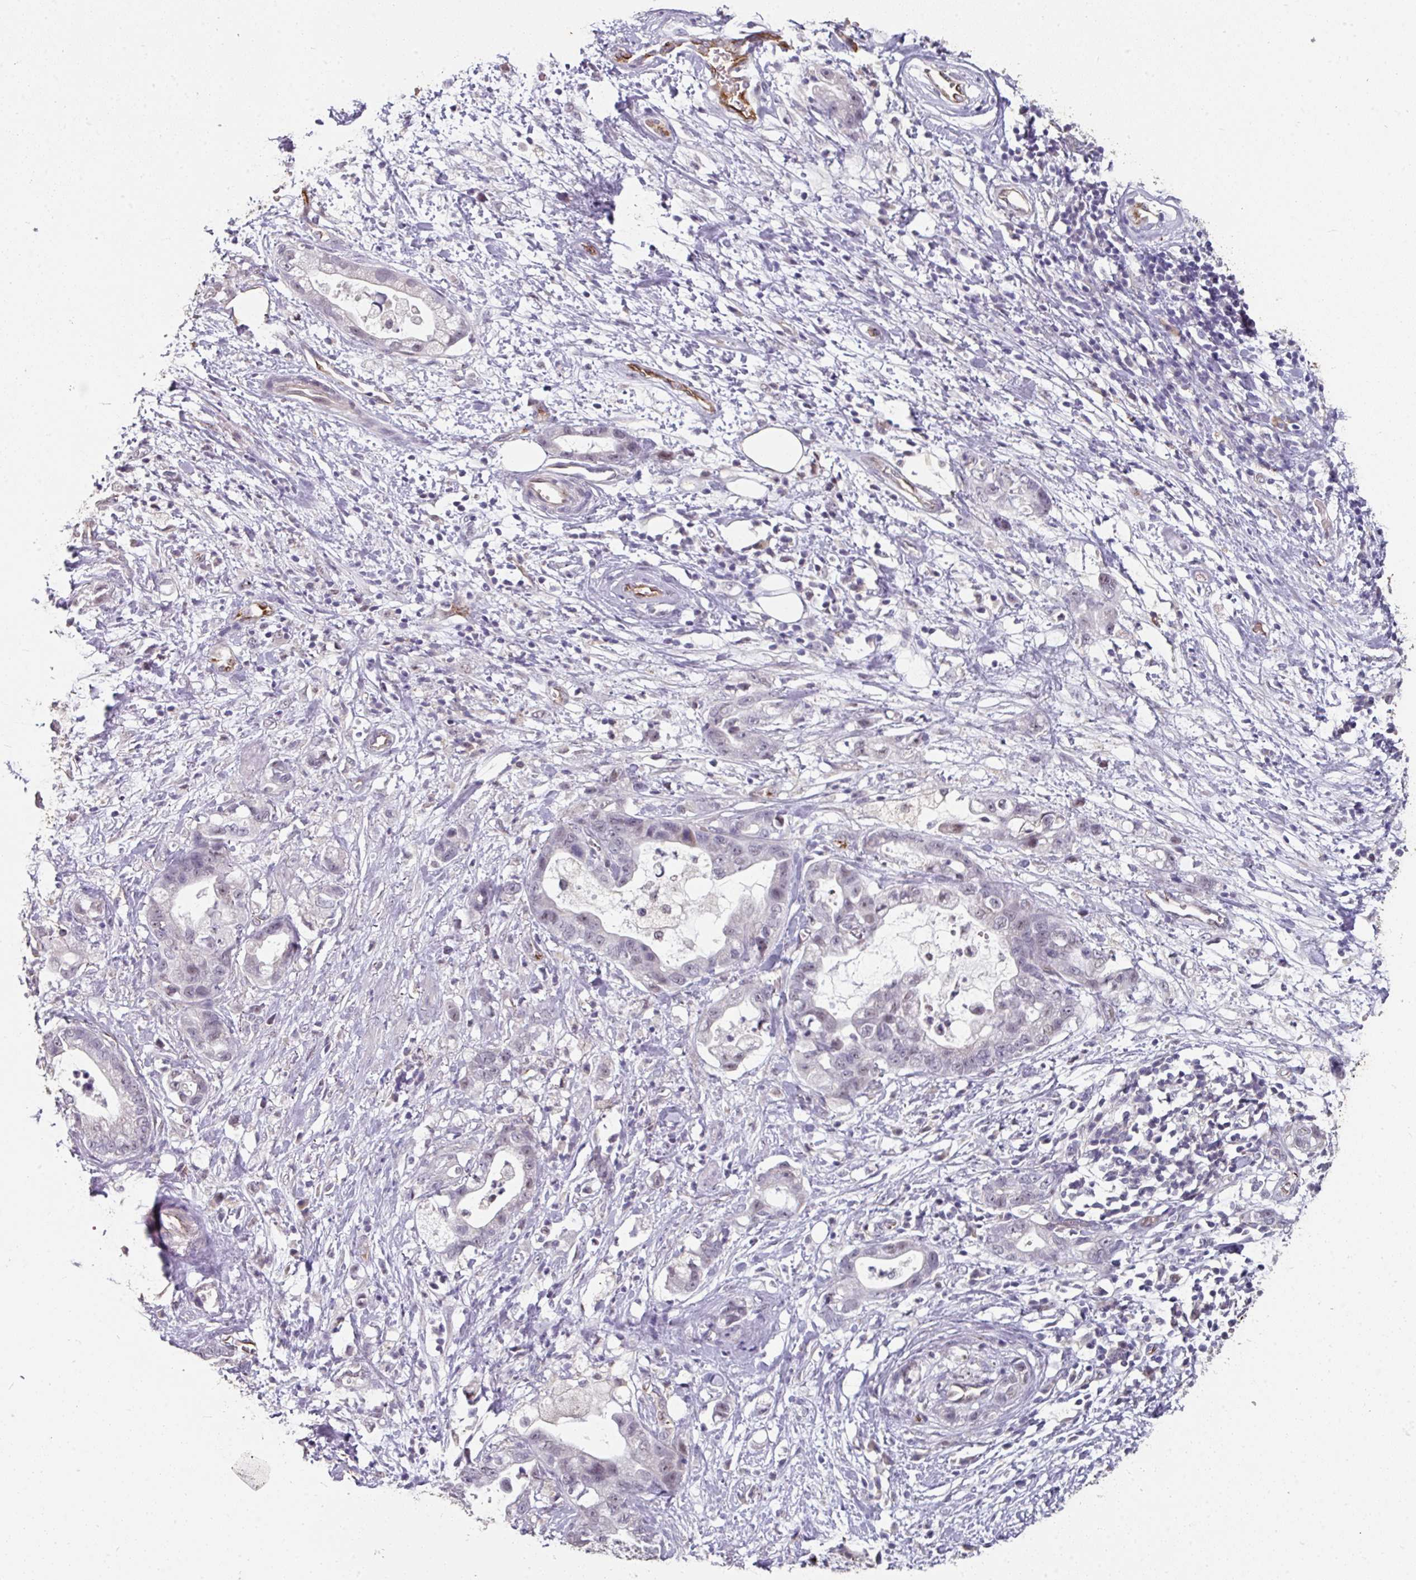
{"staining": {"intensity": "negative", "quantity": "none", "location": "none"}, "tissue": "stomach cancer", "cell_type": "Tumor cells", "image_type": "cancer", "snomed": [{"axis": "morphology", "description": "Adenocarcinoma, NOS"}, {"axis": "topography", "description": "Stomach"}], "caption": "This photomicrograph is of stomach adenocarcinoma stained with immunohistochemistry (IHC) to label a protein in brown with the nuclei are counter-stained blue. There is no staining in tumor cells.", "gene": "SIDT2", "patient": {"sex": "male", "age": 55}}